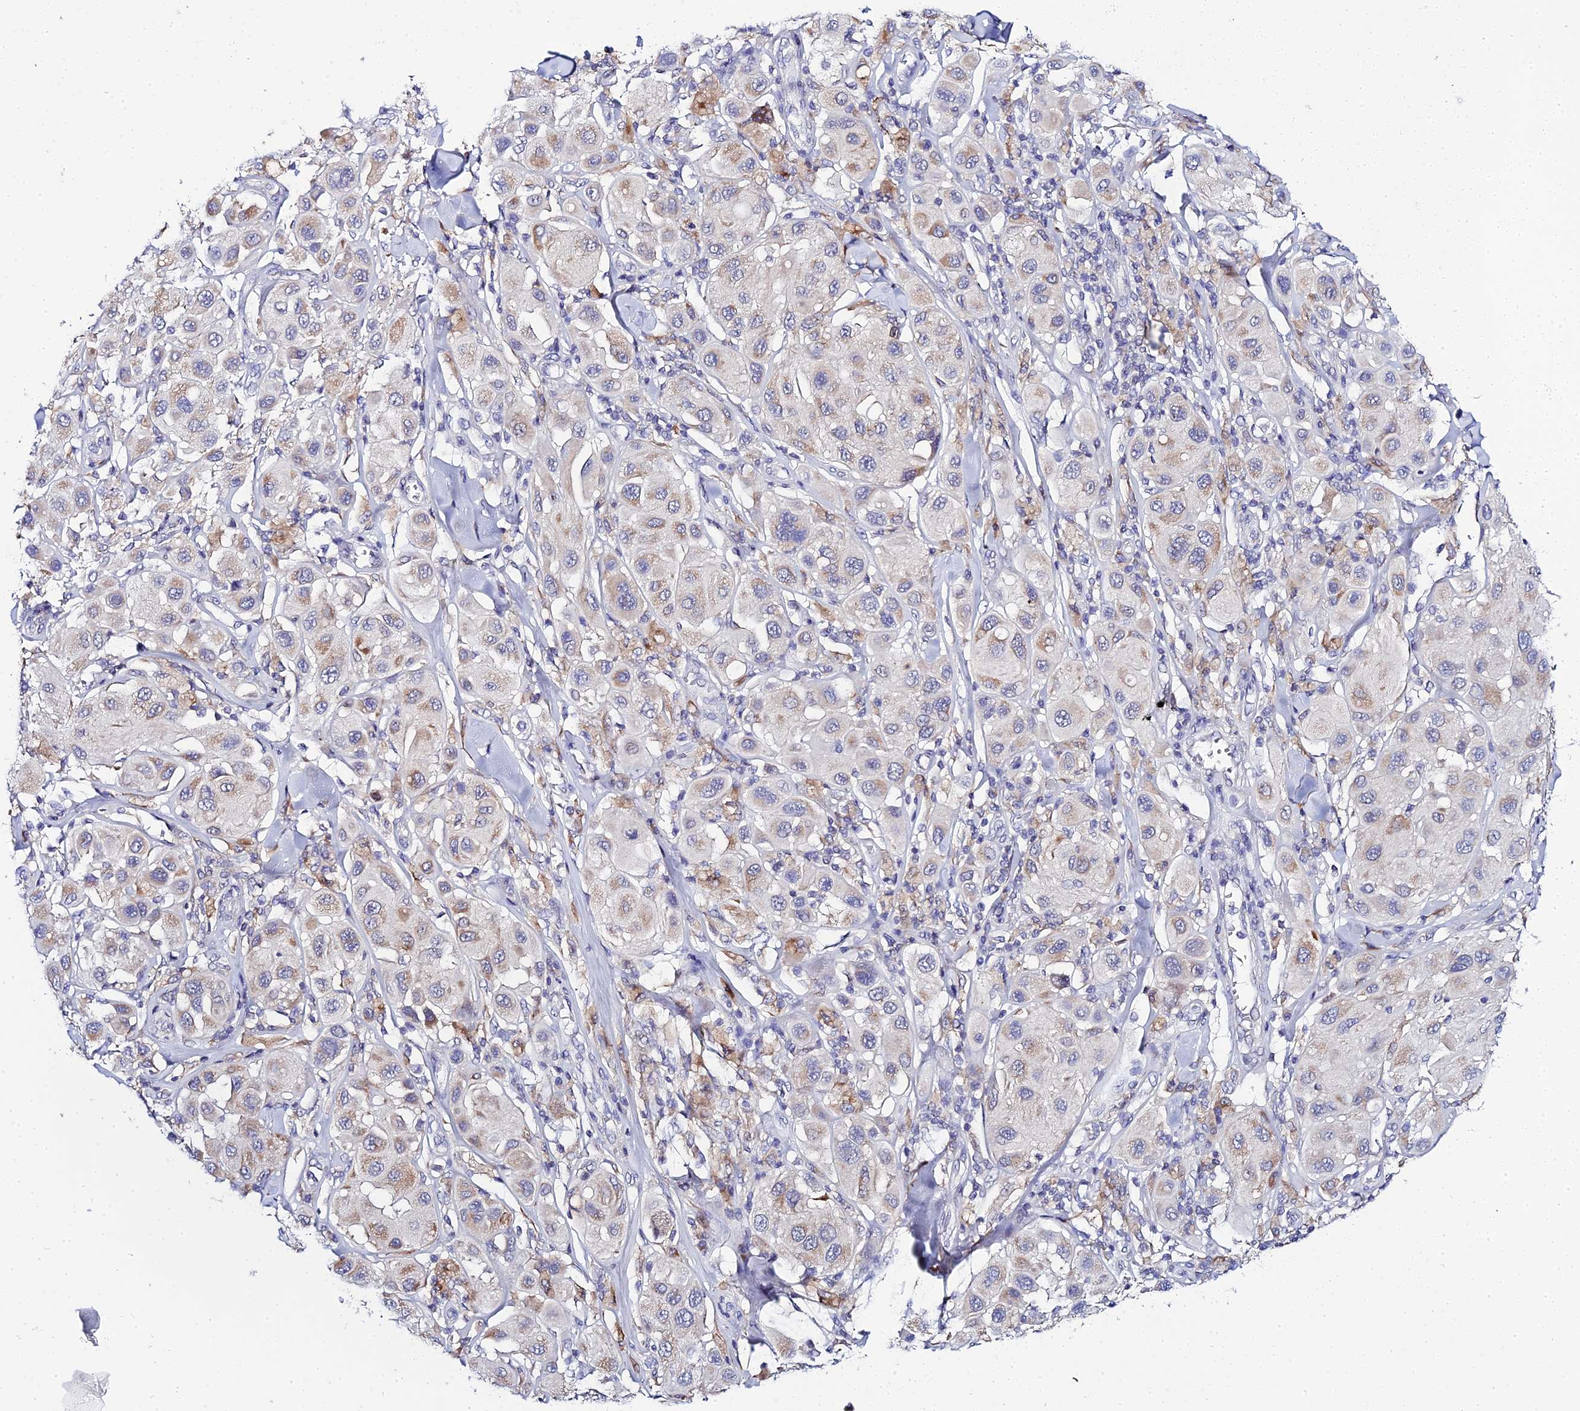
{"staining": {"intensity": "moderate", "quantity": "<25%", "location": "cytoplasmic/membranous"}, "tissue": "melanoma", "cell_type": "Tumor cells", "image_type": "cancer", "snomed": [{"axis": "morphology", "description": "Malignant melanoma, Metastatic site"}, {"axis": "topography", "description": "Skin"}], "caption": "Malignant melanoma (metastatic site) tissue reveals moderate cytoplasmic/membranous positivity in approximately <25% of tumor cells", "gene": "ZXDA", "patient": {"sex": "male", "age": 41}}